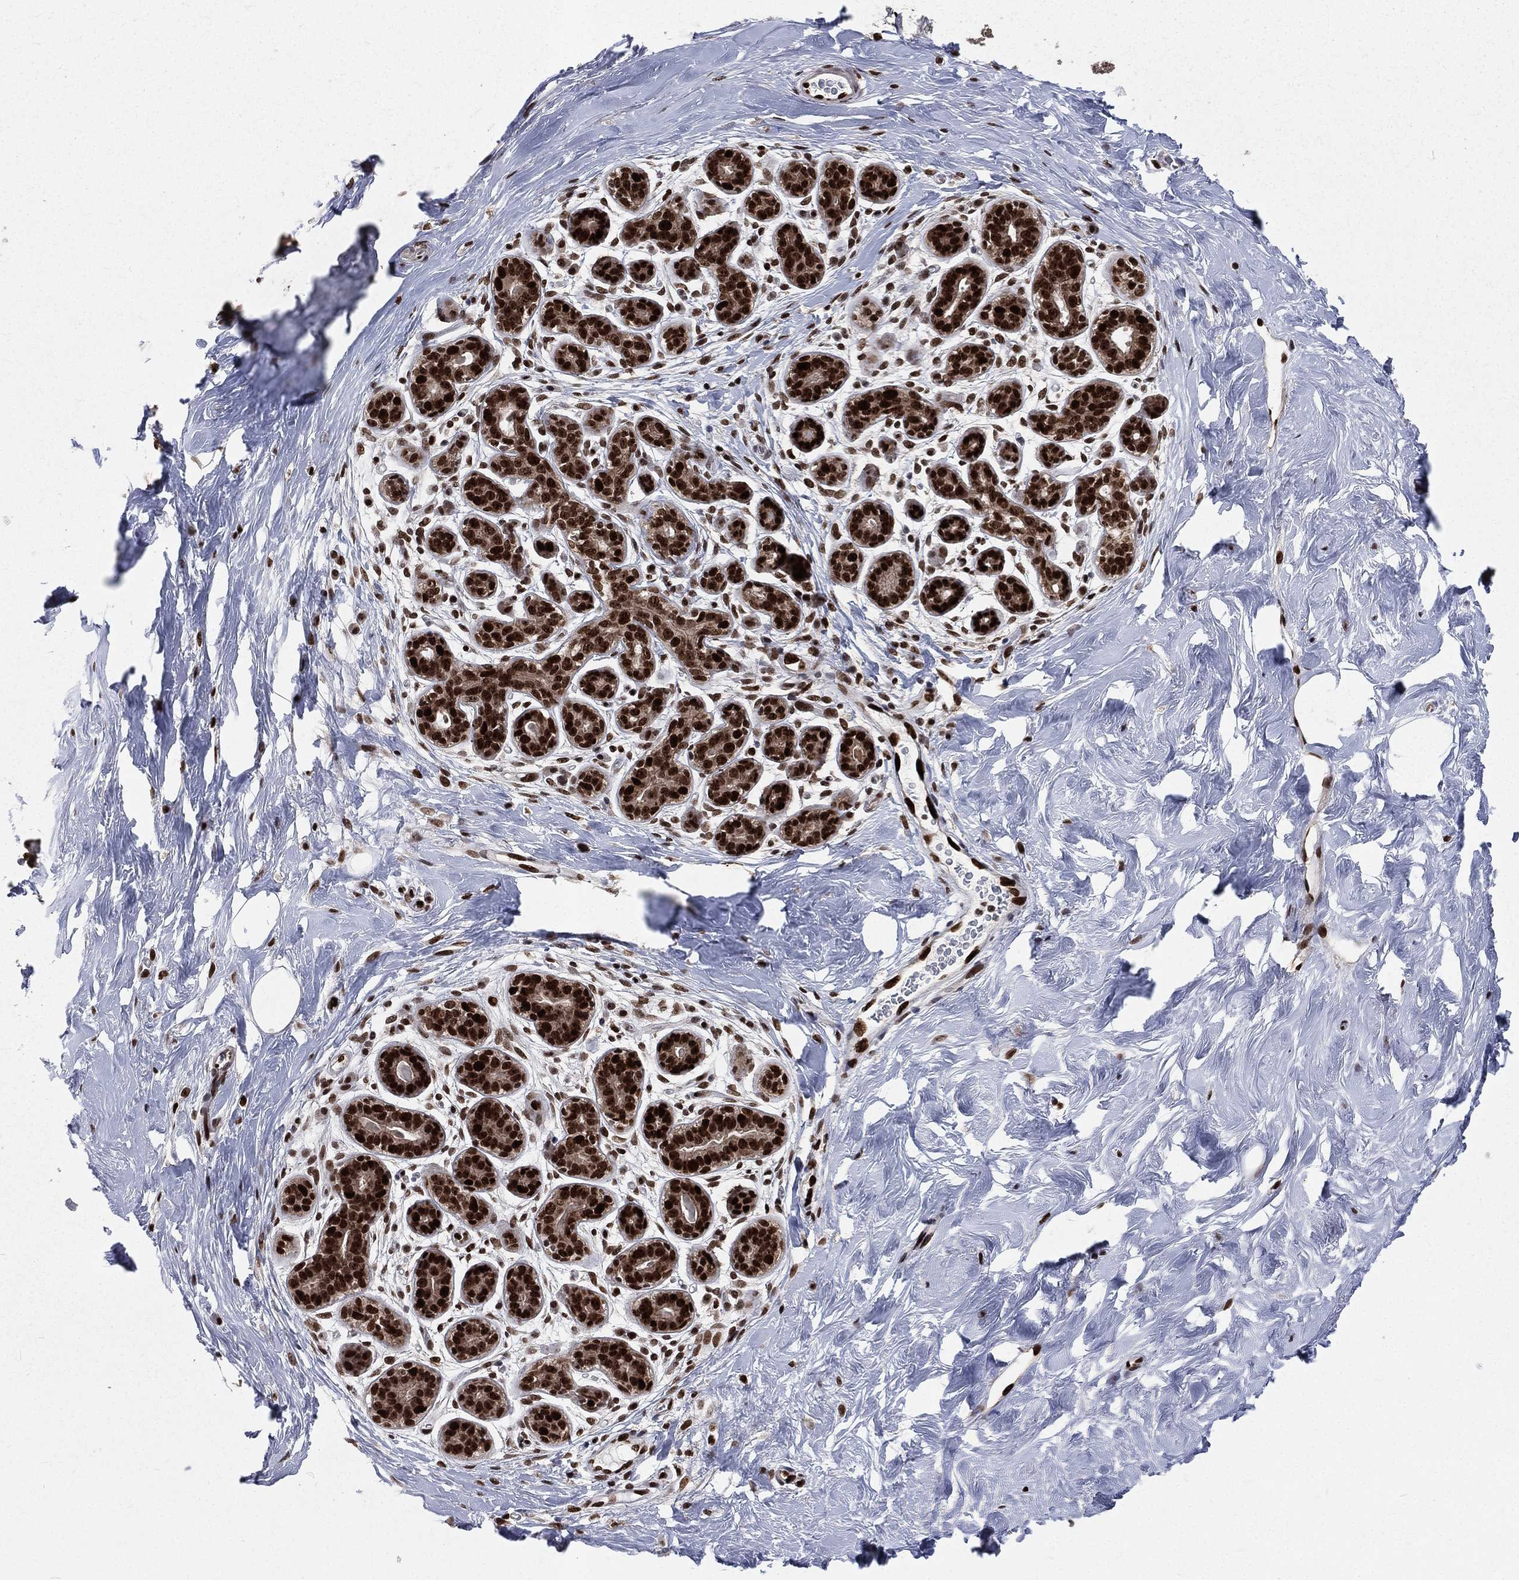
{"staining": {"intensity": "strong", "quantity": ">75%", "location": "nuclear"}, "tissue": "breast", "cell_type": "Glandular cells", "image_type": "normal", "snomed": [{"axis": "morphology", "description": "Normal tissue, NOS"}, {"axis": "topography", "description": "Breast"}], "caption": "About >75% of glandular cells in unremarkable human breast exhibit strong nuclear protein positivity as visualized by brown immunohistochemical staining.", "gene": "POLB", "patient": {"sex": "female", "age": 43}}